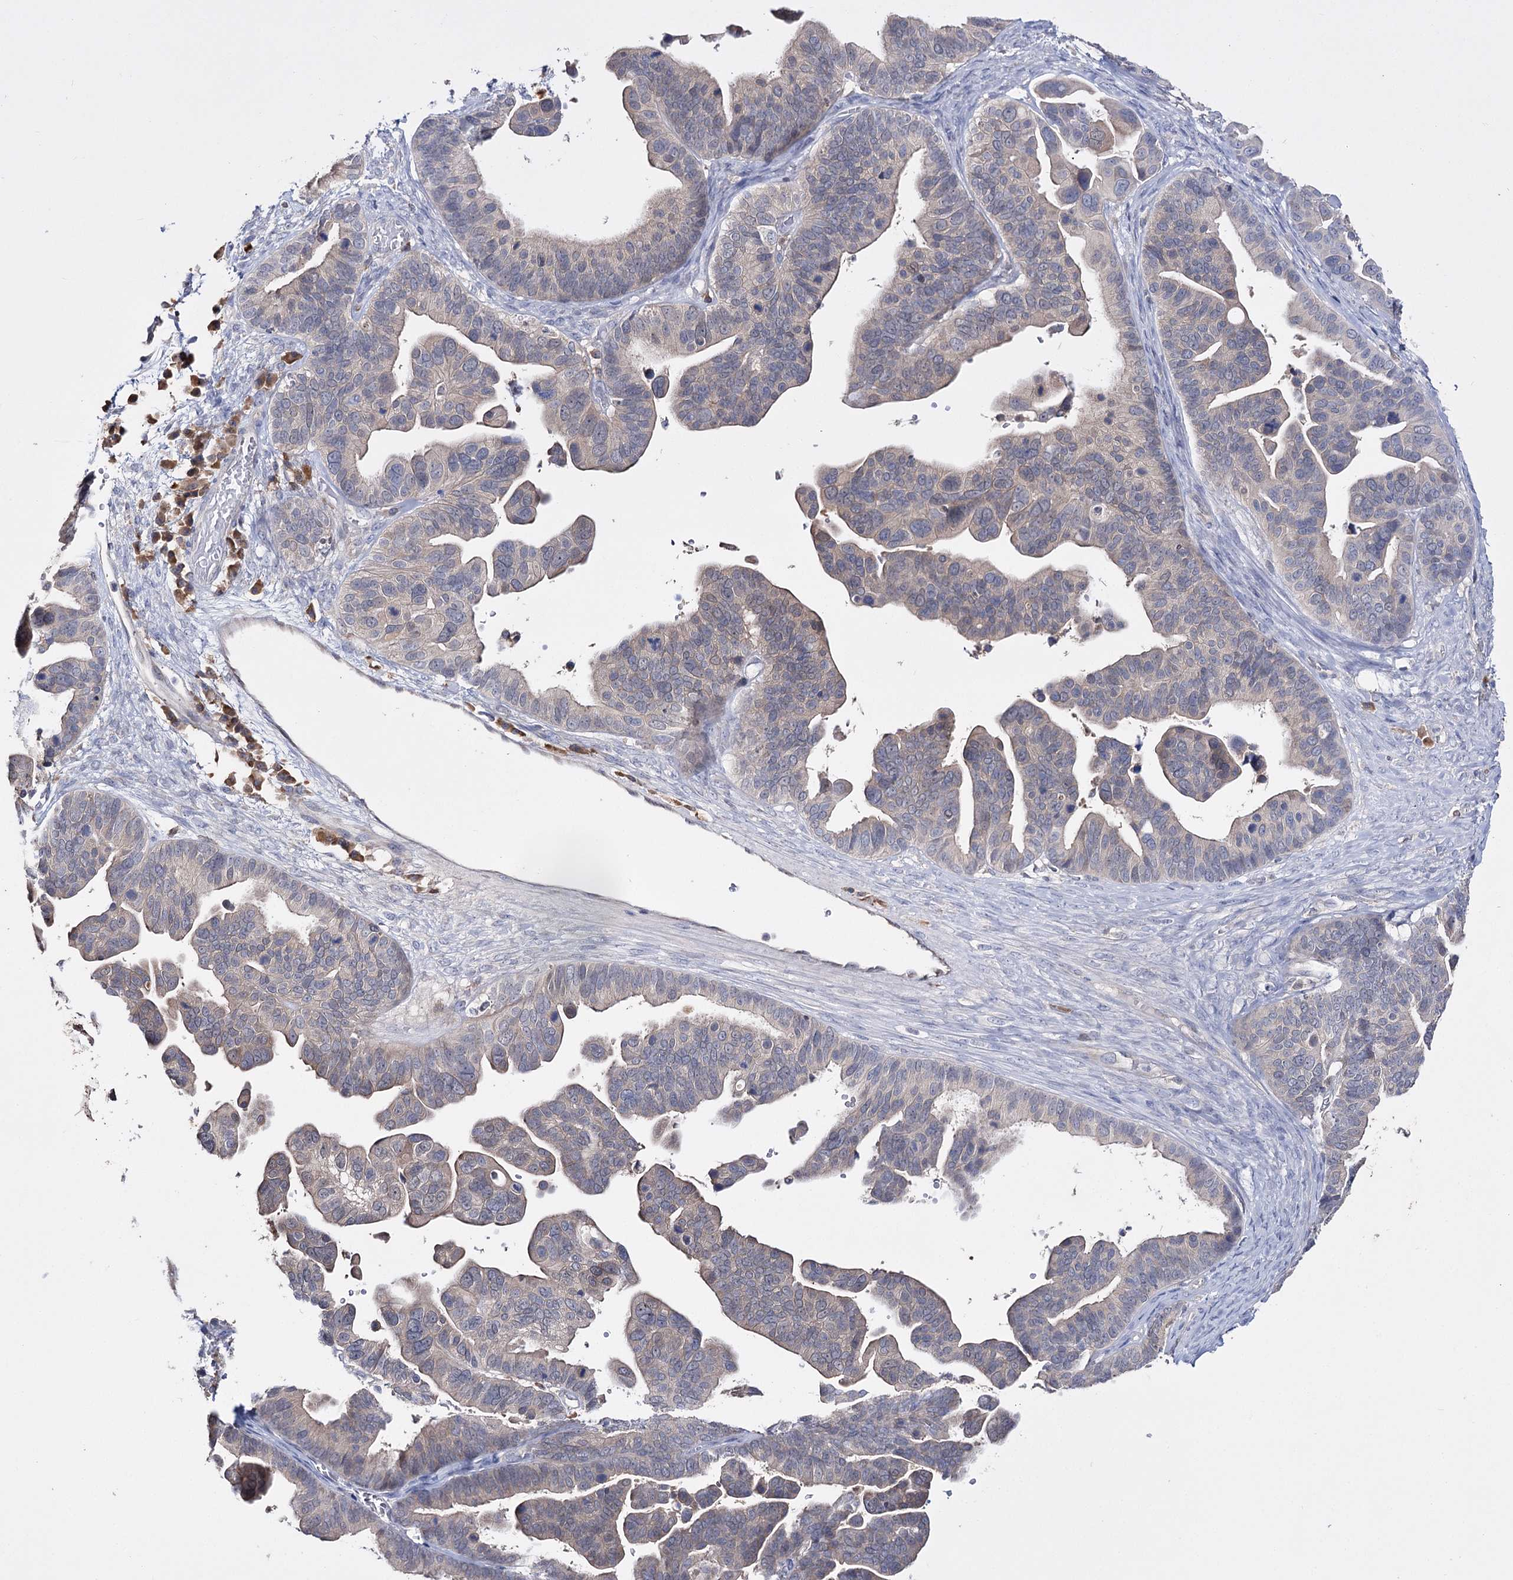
{"staining": {"intensity": "weak", "quantity": "25%-75%", "location": "cytoplasmic/membranous,nuclear"}, "tissue": "ovarian cancer", "cell_type": "Tumor cells", "image_type": "cancer", "snomed": [{"axis": "morphology", "description": "Cystadenocarcinoma, serous, NOS"}, {"axis": "topography", "description": "Ovary"}], "caption": "An image of ovarian cancer (serous cystadenocarcinoma) stained for a protein demonstrates weak cytoplasmic/membranous and nuclear brown staining in tumor cells.", "gene": "PTER", "patient": {"sex": "female", "age": 56}}